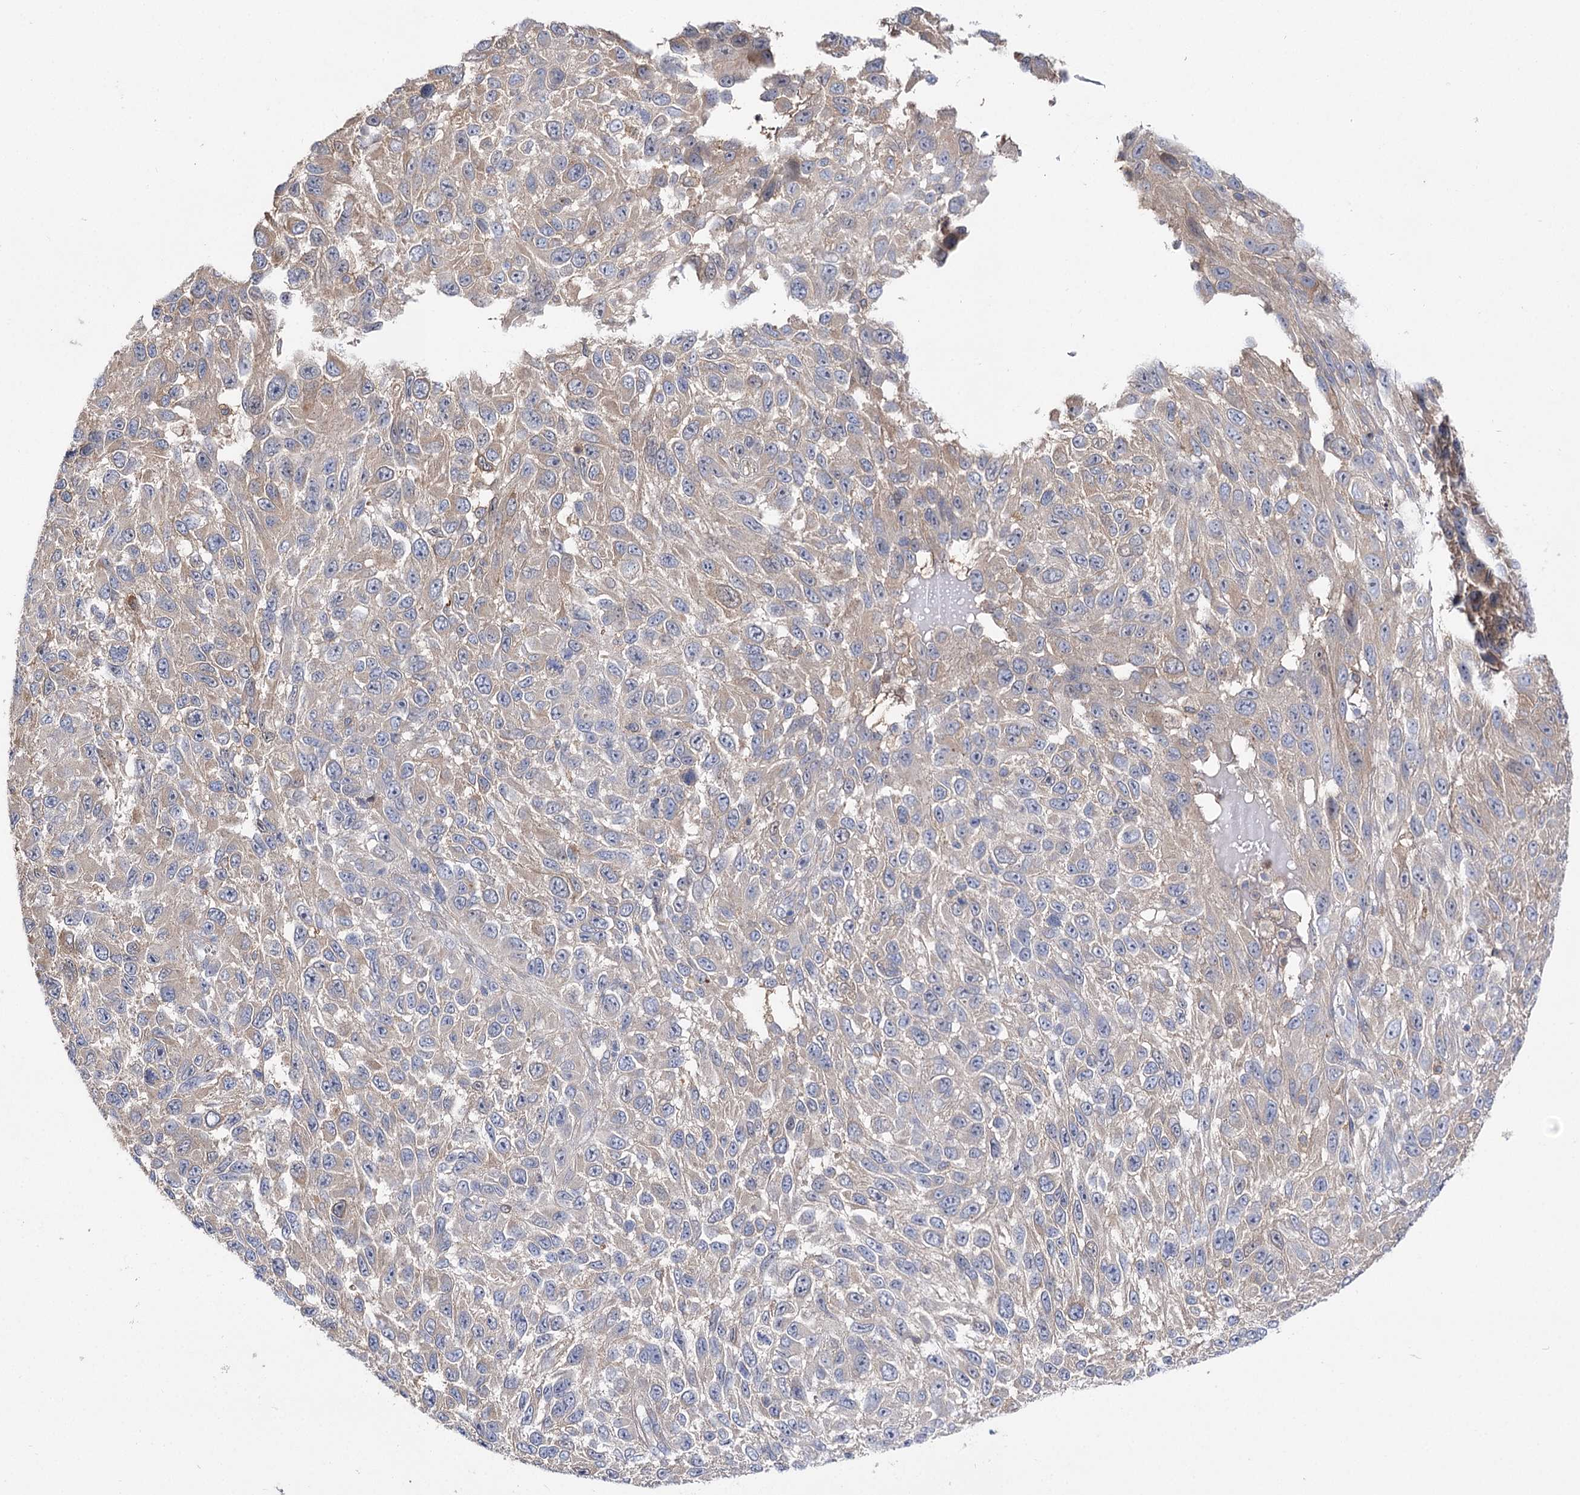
{"staining": {"intensity": "negative", "quantity": "none", "location": "none"}, "tissue": "melanoma", "cell_type": "Tumor cells", "image_type": "cancer", "snomed": [{"axis": "morphology", "description": "Malignant melanoma, NOS"}, {"axis": "topography", "description": "Skin"}], "caption": "Tumor cells are negative for protein expression in human melanoma. (IHC, brightfield microscopy, high magnification).", "gene": "UGP2", "patient": {"sex": "female", "age": 96}}